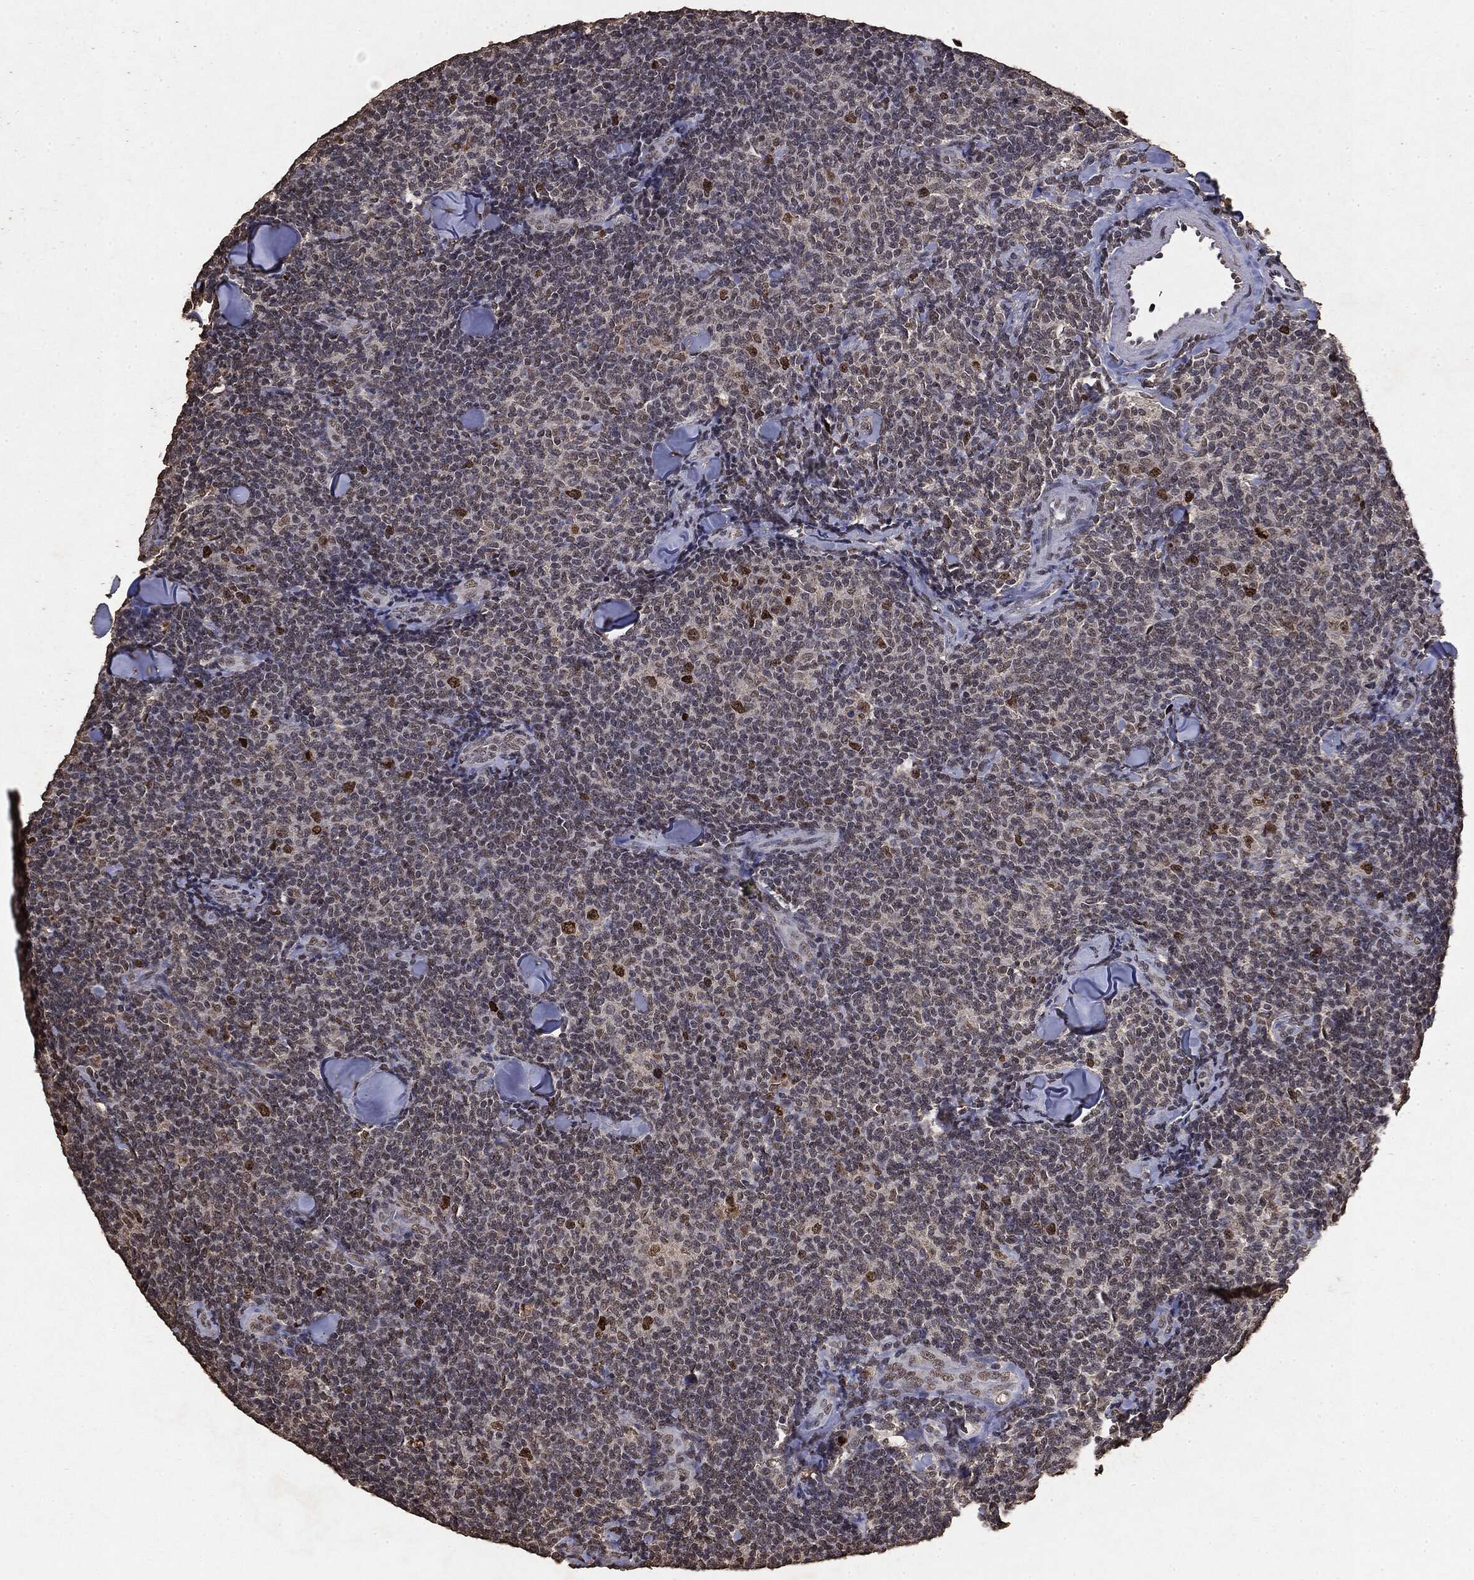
{"staining": {"intensity": "strong", "quantity": "<25%", "location": "nuclear"}, "tissue": "lymphoma", "cell_type": "Tumor cells", "image_type": "cancer", "snomed": [{"axis": "morphology", "description": "Malignant lymphoma, non-Hodgkin's type, Low grade"}, {"axis": "topography", "description": "Lymph node"}], "caption": "IHC micrograph of neoplastic tissue: lymphoma stained using immunohistochemistry reveals medium levels of strong protein expression localized specifically in the nuclear of tumor cells, appearing as a nuclear brown color.", "gene": "RAD18", "patient": {"sex": "female", "age": 56}}